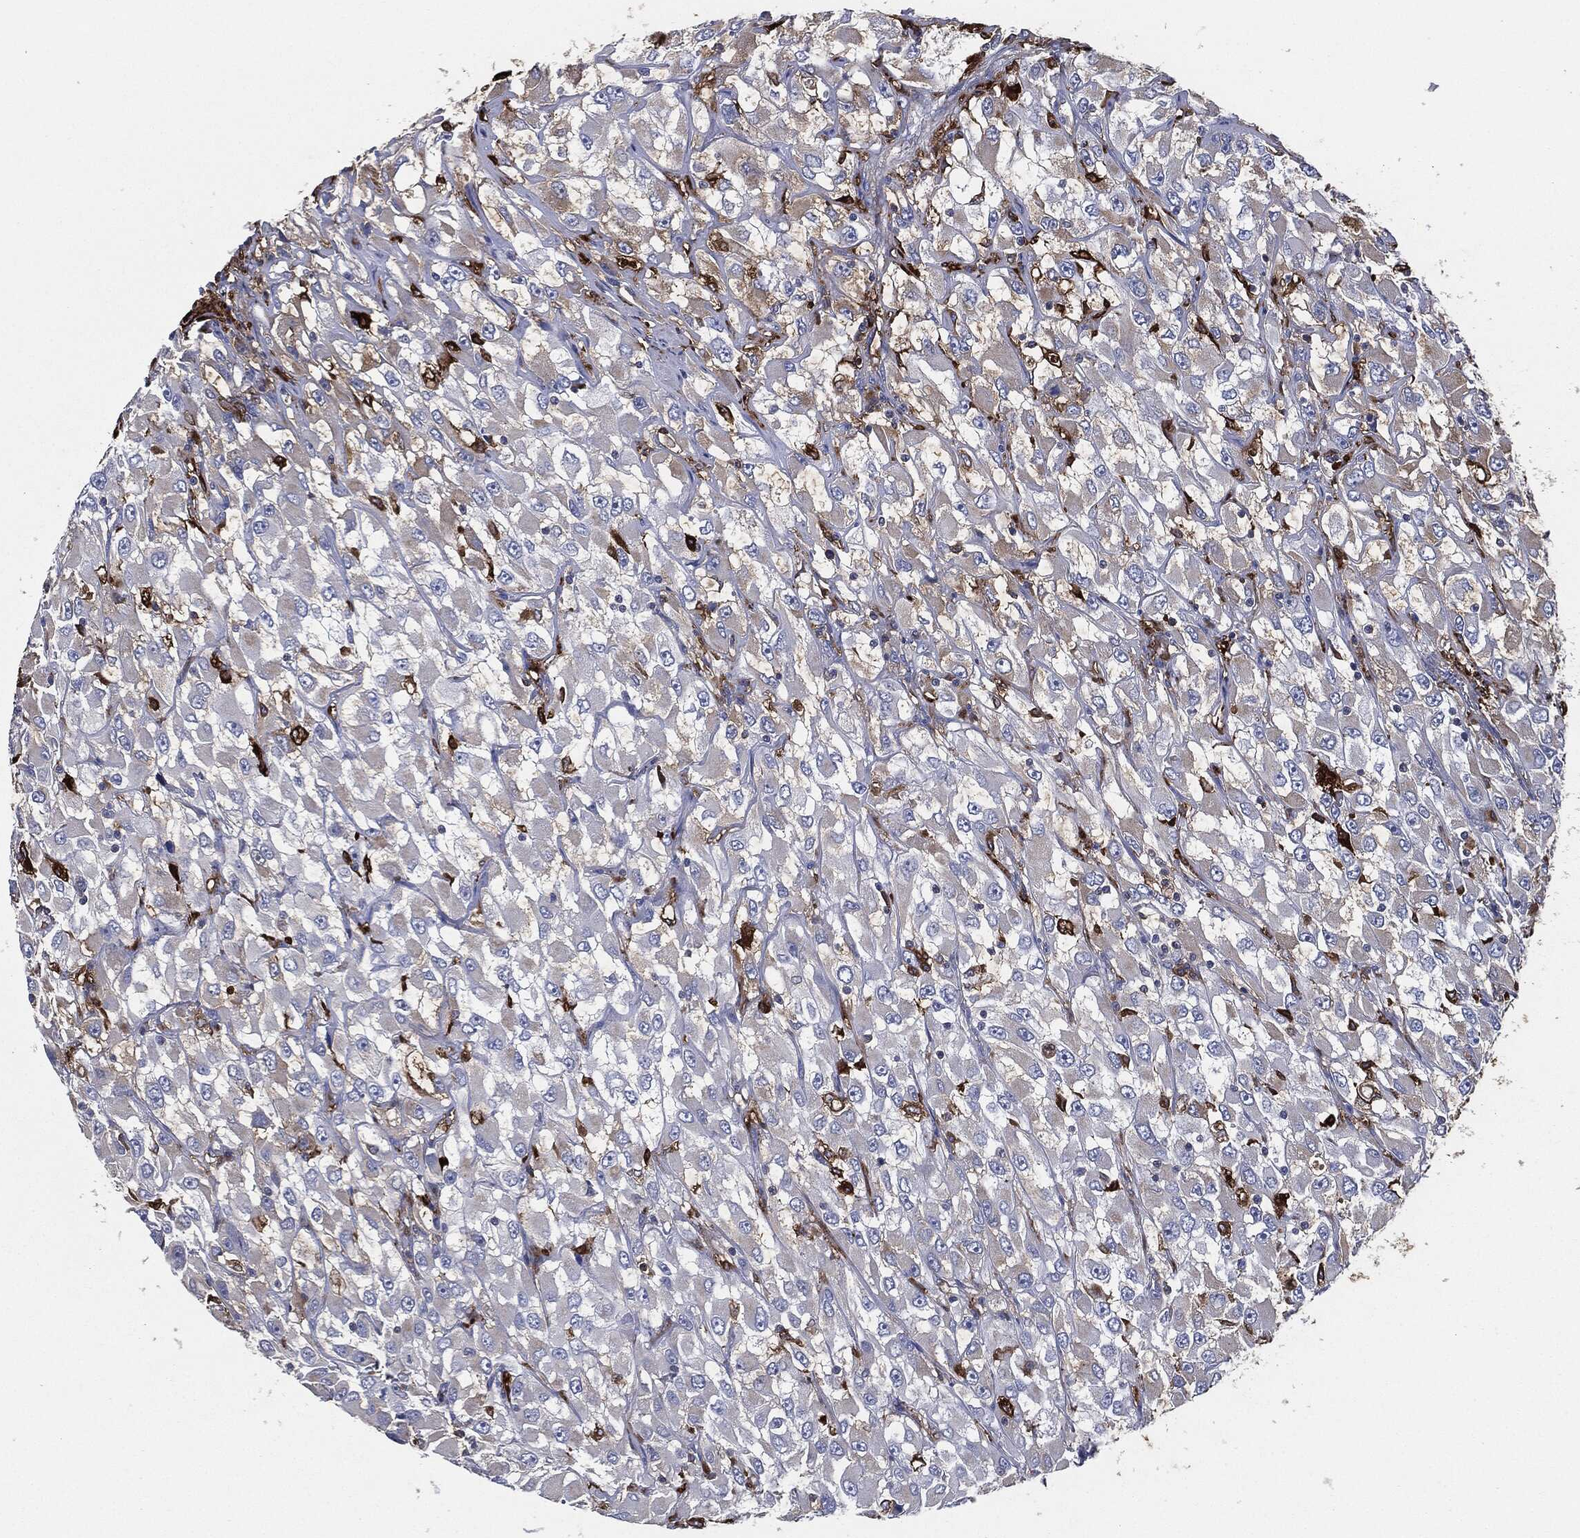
{"staining": {"intensity": "moderate", "quantity": "25%-75%", "location": "cytoplasmic/membranous"}, "tissue": "renal cancer", "cell_type": "Tumor cells", "image_type": "cancer", "snomed": [{"axis": "morphology", "description": "Adenocarcinoma, NOS"}, {"axis": "topography", "description": "Kidney"}], "caption": "This image displays renal adenocarcinoma stained with immunohistochemistry (IHC) to label a protein in brown. The cytoplasmic/membranous of tumor cells show moderate positivity for the protein. Nuclei are counter-stained blue.", "gene": "TMEM11", "patient": {"sex": "female", "age": 52}}